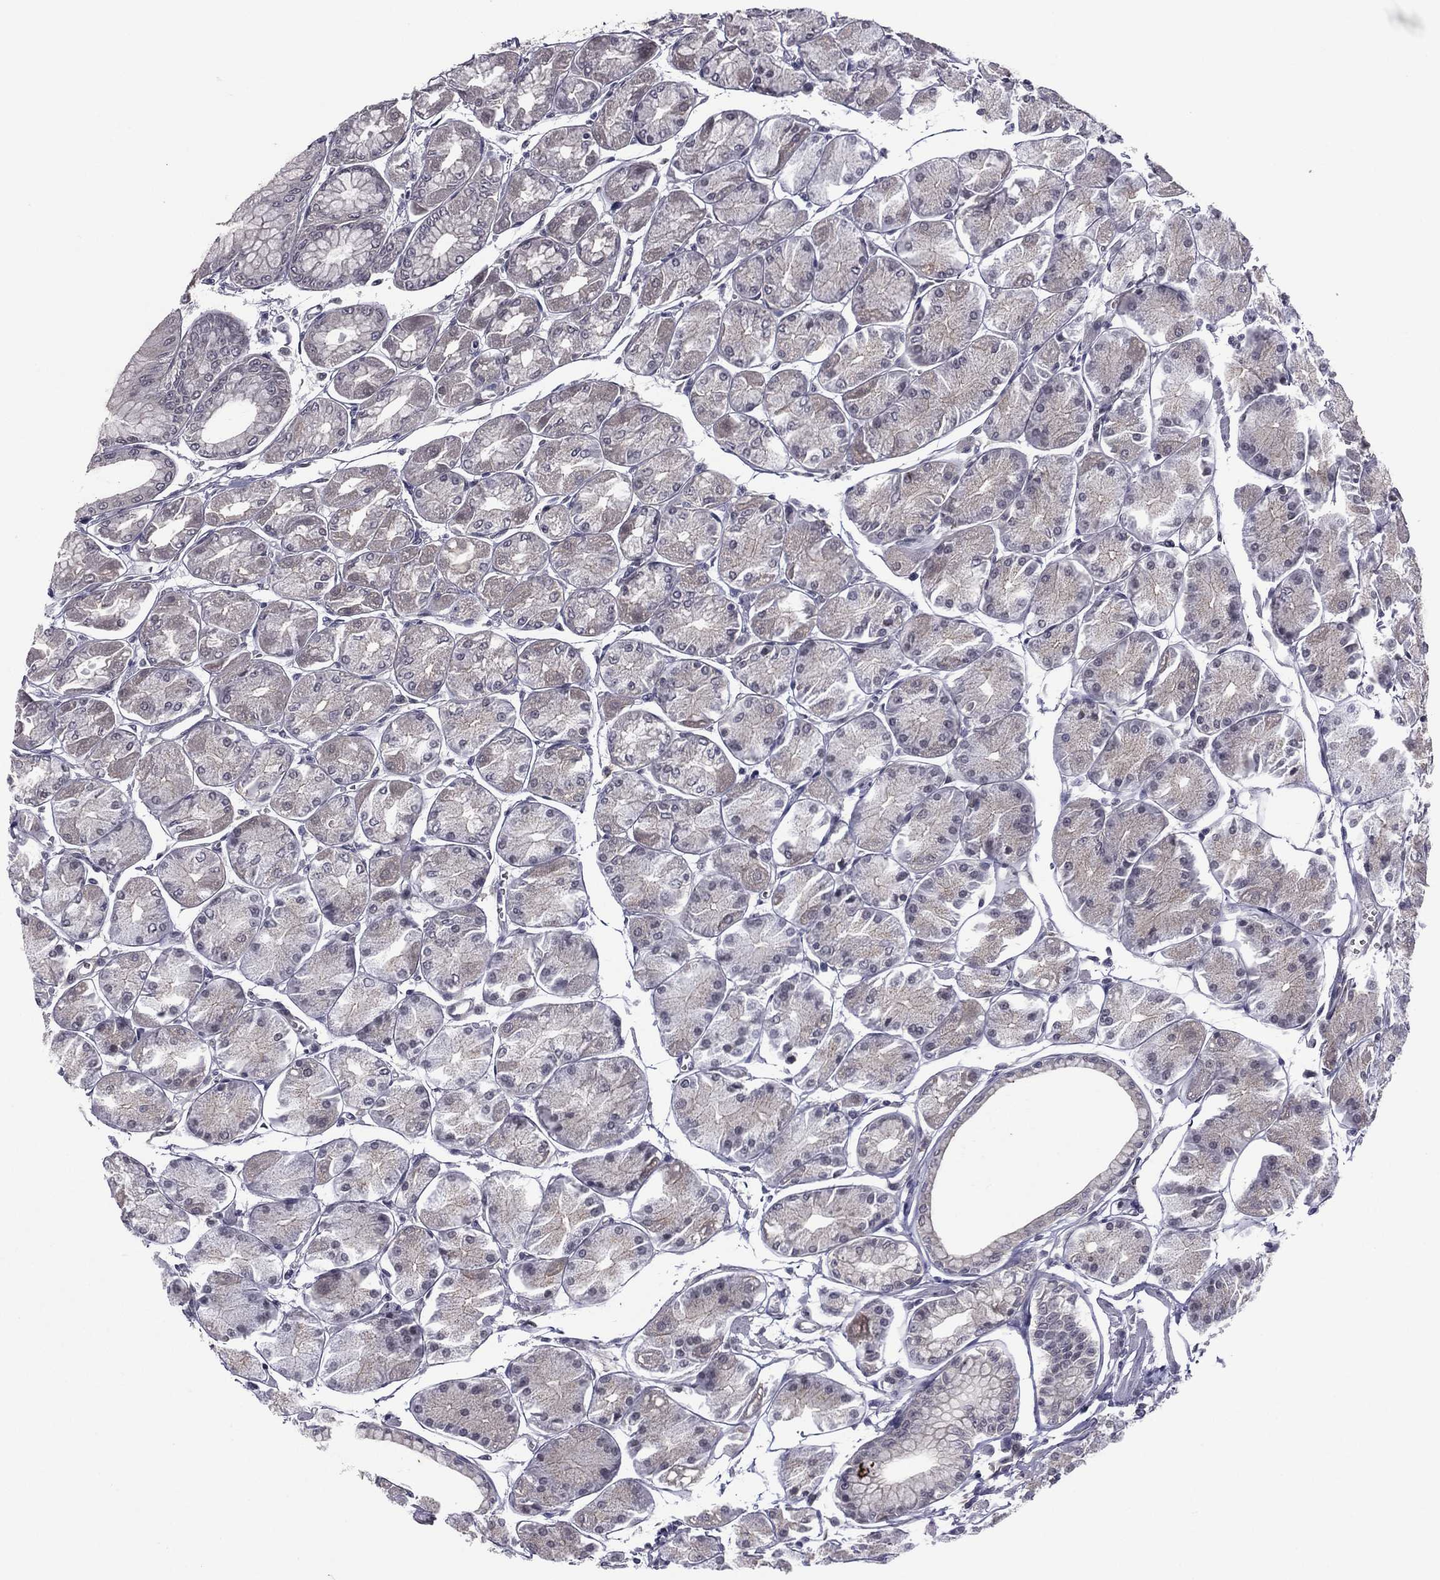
{"staining": {"intensity": "moderate", "quantity": "<25%", "location": "cytoplasmic/membranous"}, "tissue": "stomach", "cell_type": "Glandular cells", "image_type": "normal", "snomed": [{"axis": "morphology", "description": "Normal tissue, NOS"}, {"axis": "topography", "description": "Stomach, upper"}], "caption": "Protein staining shows moderate cytoplasmic/membranous positivity in approximately <25% of glandular cells in benign stomach.", "gene": "ACTRT2", "patient": {"sex": "male", "age": 60}}